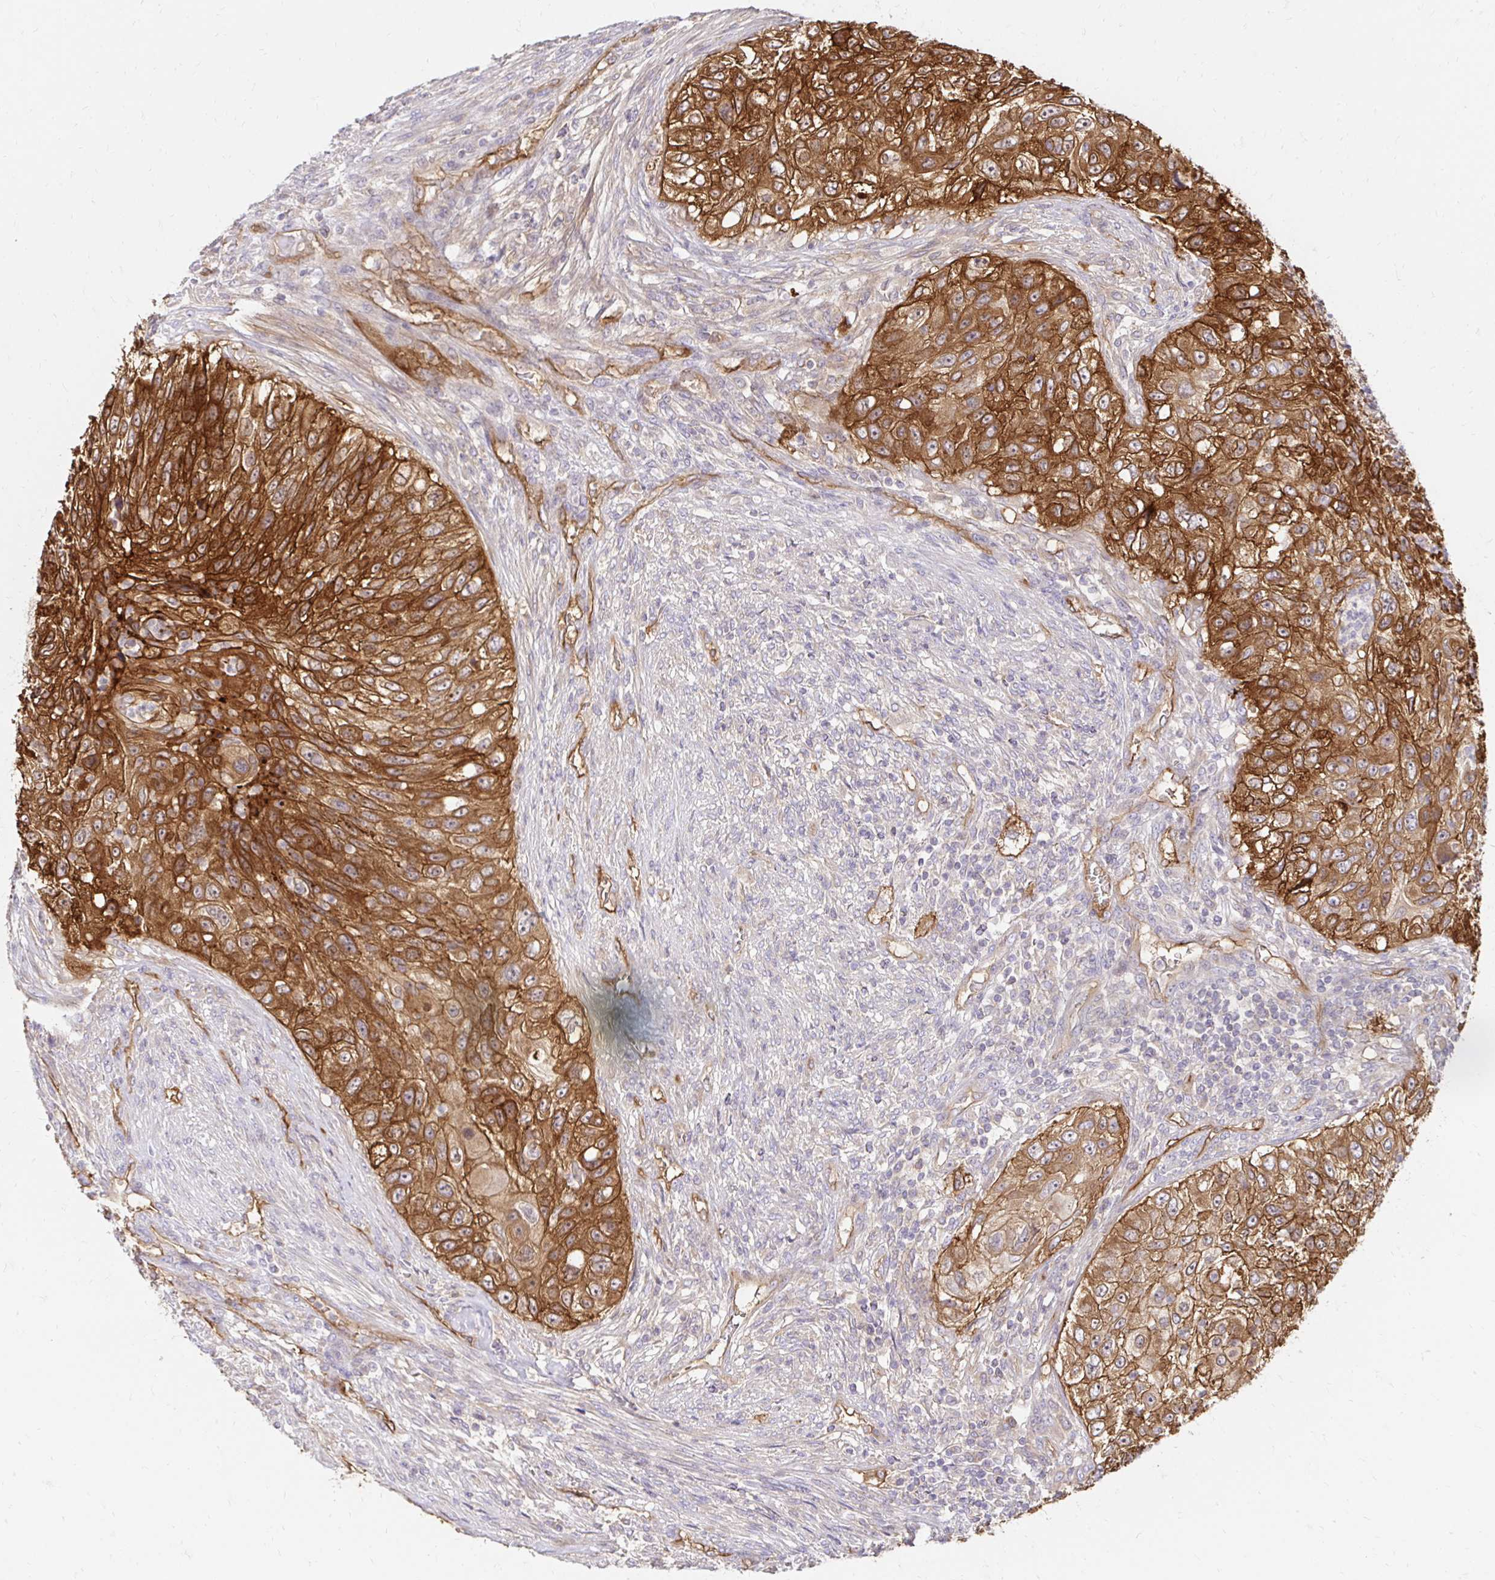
{"staining": {"intensity": "moderate", "quantity": ">75%", "location": "cytoplasmic/membranous"}, "tissue": "urothelial cancer", "cell_type": "Tumor cells", "image_type": "cancer", "snomed": [{"axis": "morphology", "description": "Urothelial carcinoma, High grade"}, {"axis": "topography", "description": "Urinary bladder"}], "caption": "Moderate cytoplasmic/membranous positivity is seen in approximately >75% of tumor cells in urothelial cancer. (brown staining indicates protein expression, while blue staining denotes nuclei).", "gene": "ITGA2", "patient": {"sex": "female", "age": 60}}